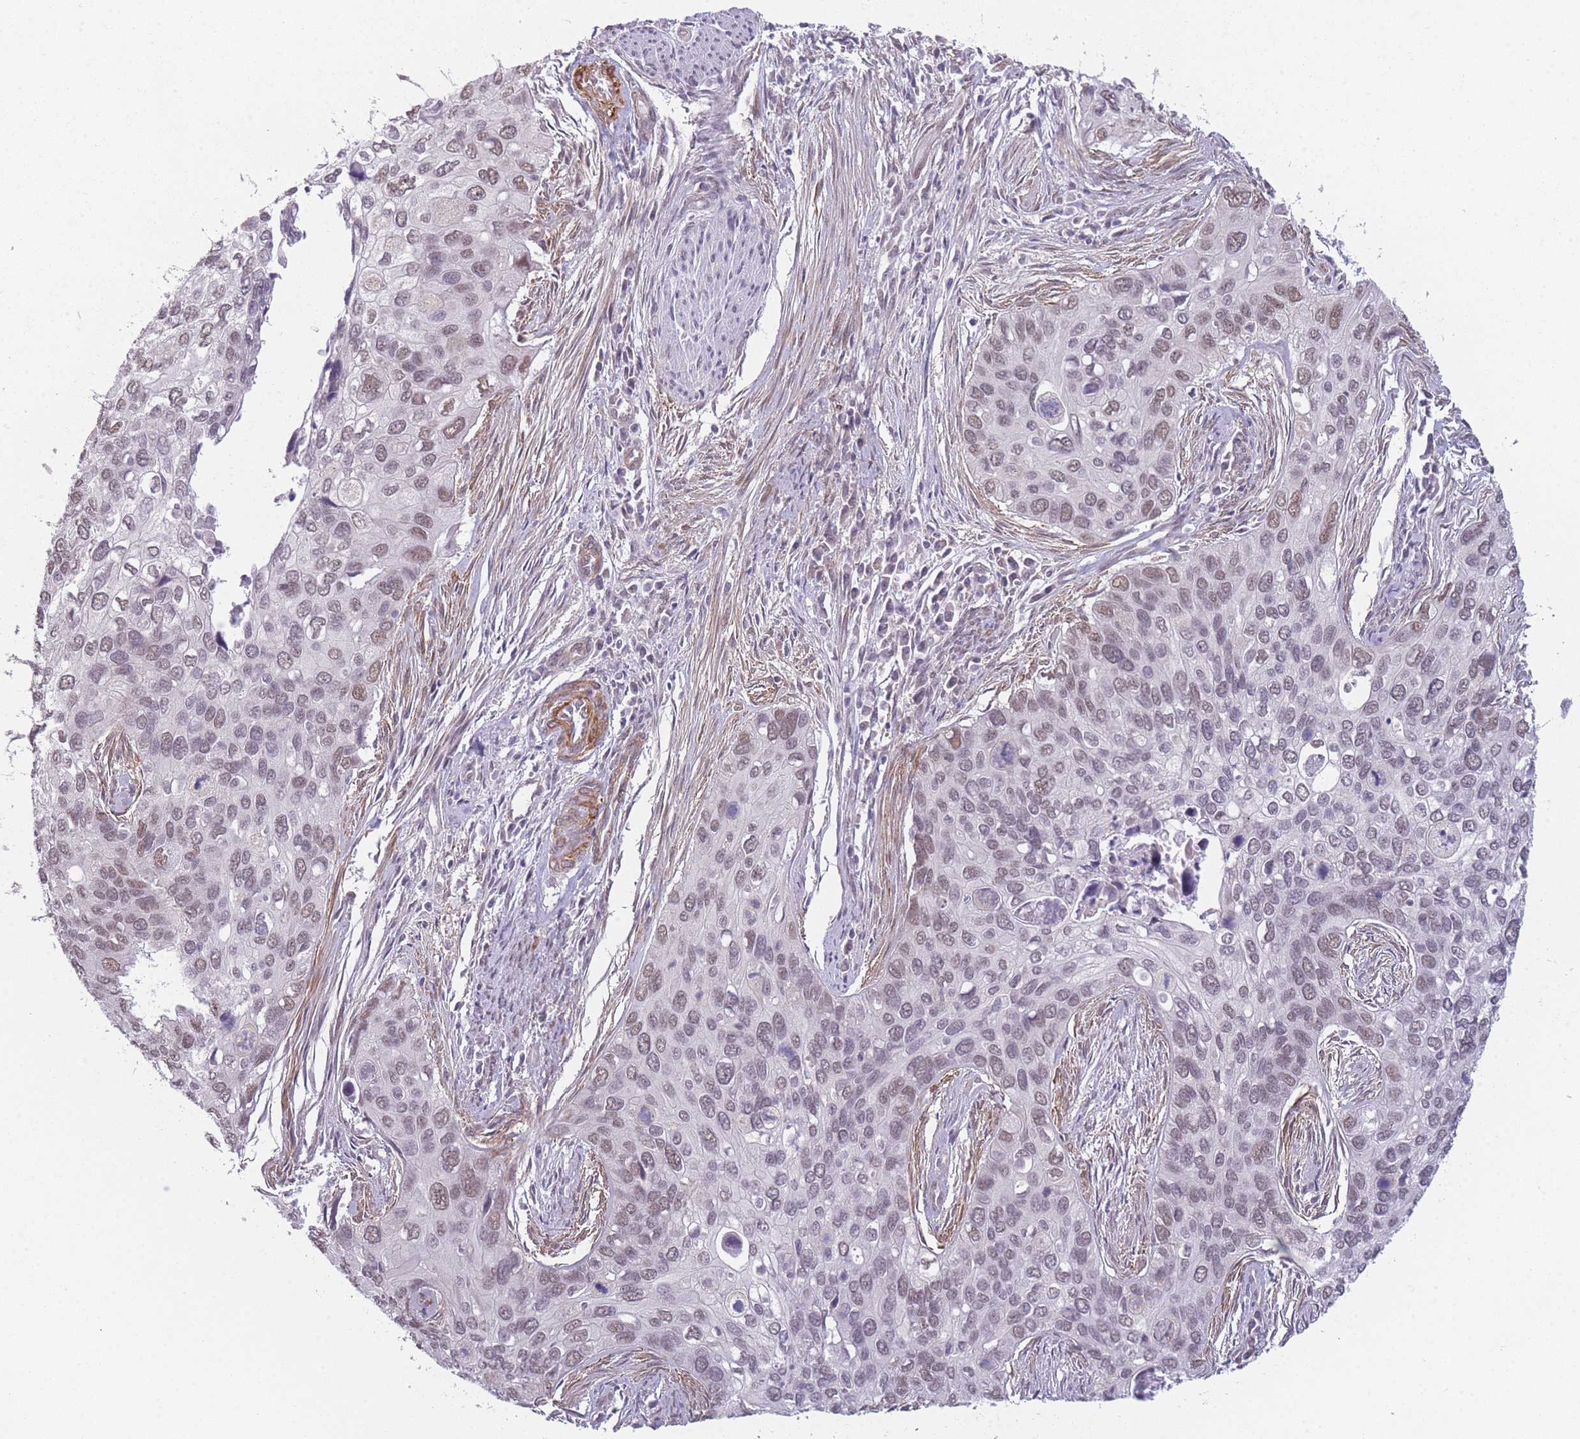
{"staining": {"intensity": "moderate", "quantity": "25%-75%", "location": "nuclear"}, "tissue": "cervical cancer", "cell_type": "Tumor cells", "image_type": "cancer", "snomed": [{"axis": "morphology", "description": "Squamous cell carcinoma, NOS"}, {"axis": "topography", "description": "Cervix"}], "caption": "Immunohistochemistry (DAB) staining of human cervical cancer exhibits moderate nuclear protein expression in approximately 25%-75% of tumor cells.", "gene": "SIN3B", "patient": {"sex": "female", "age": 55}}